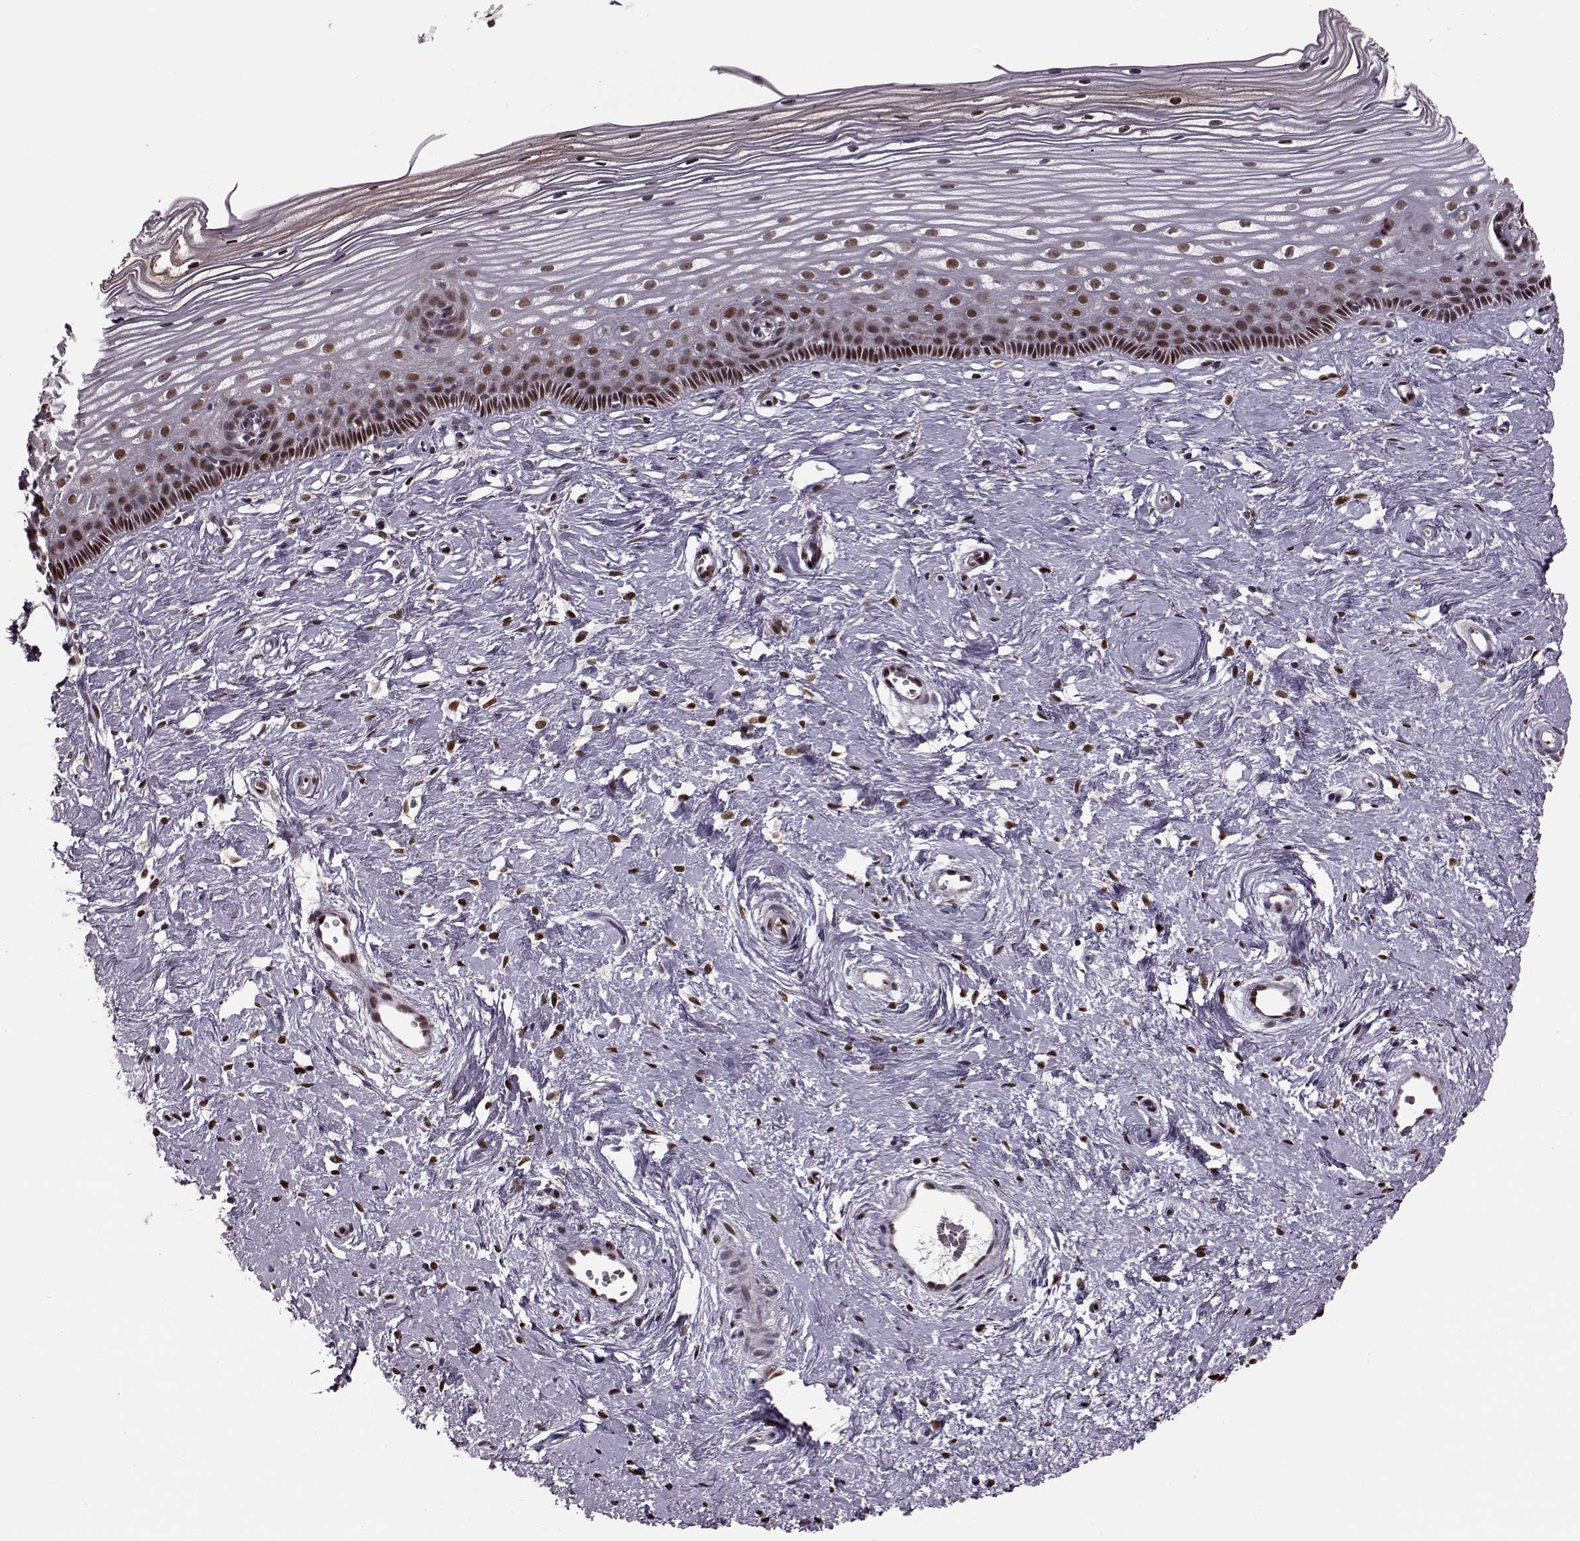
{"staining": {"intensity": "strong", "quantity": ">75%", "location": "nuclear"}, "tissue": "cervix", "cell_type": "Glandular cells", "image_type": "normal", "snomed": [{"axis": "morphology", "description": "Normal tissue, NOS"}, {"axis": "topography", "description": "Cervix"}], "caption": "This is a histology image of immunohistochemistry (IHC) staining of unremarkable cervix, which shows strong positivity in the nuclear of glandular cells.", "gene": "FTO", "patient": {"sex": "female", "age": 40}}